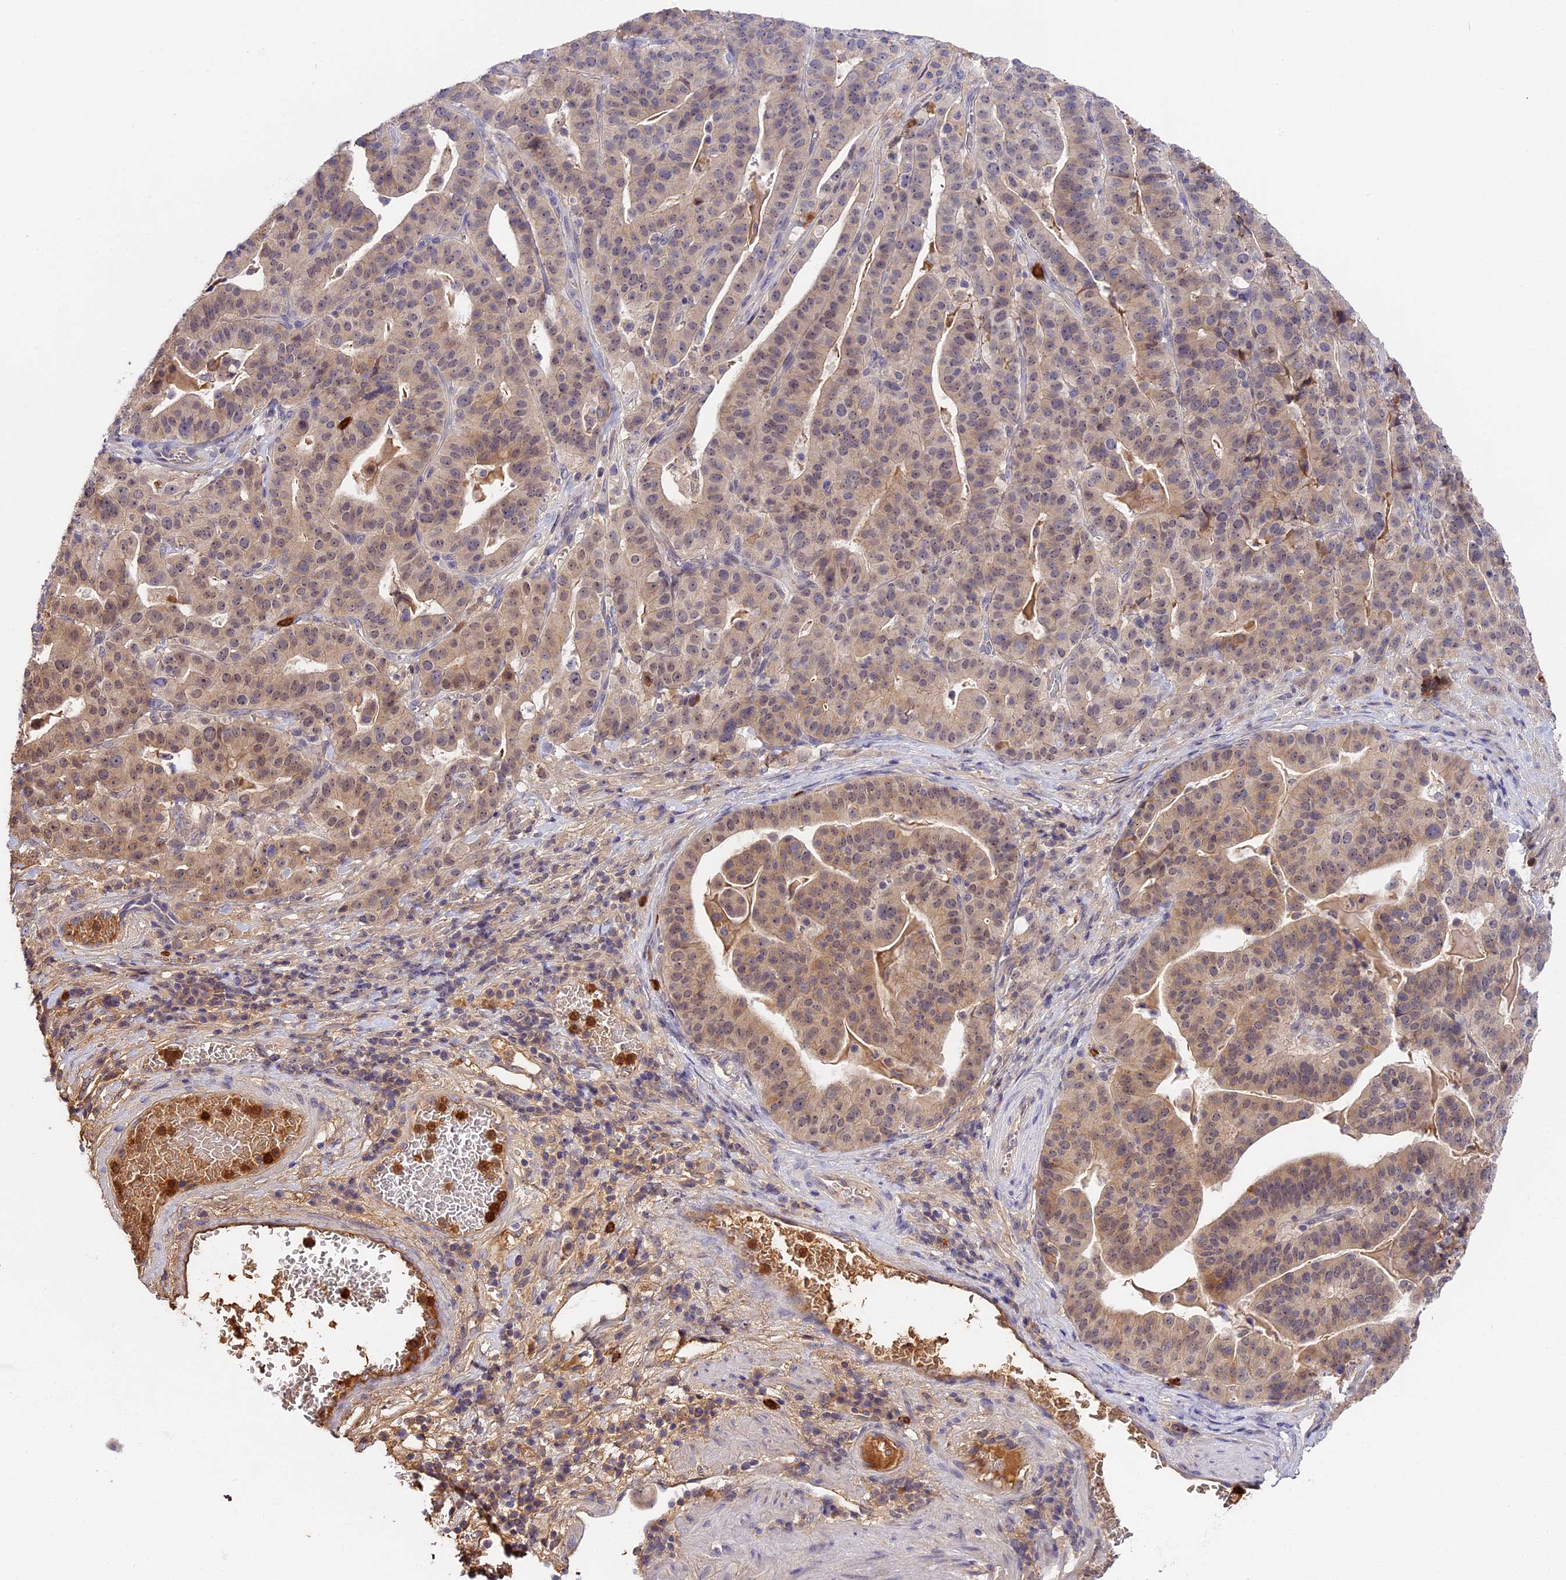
{"staining": {"intensity": "weak", "quantity": ">75%", "location": "cytoplasmic/membranous"}, "tissue": "stomach cancer", "cell_type": "Tumor cells", "image_type": "cancer", "snomed": [{"axis": "morphology", "description": "Adenocarcinoma, NOS"}, {"axis": "topography", "description": "Stomach"}], "caption": "Immunohistochemical staining of adenocarcinoma (stomach) reveals low levels of weak cytoplasmic/membranous protein expression in about >75% of tumor cells.", "gene": "ADGRD1", "patient": {"sex": "male", "age": 48}}